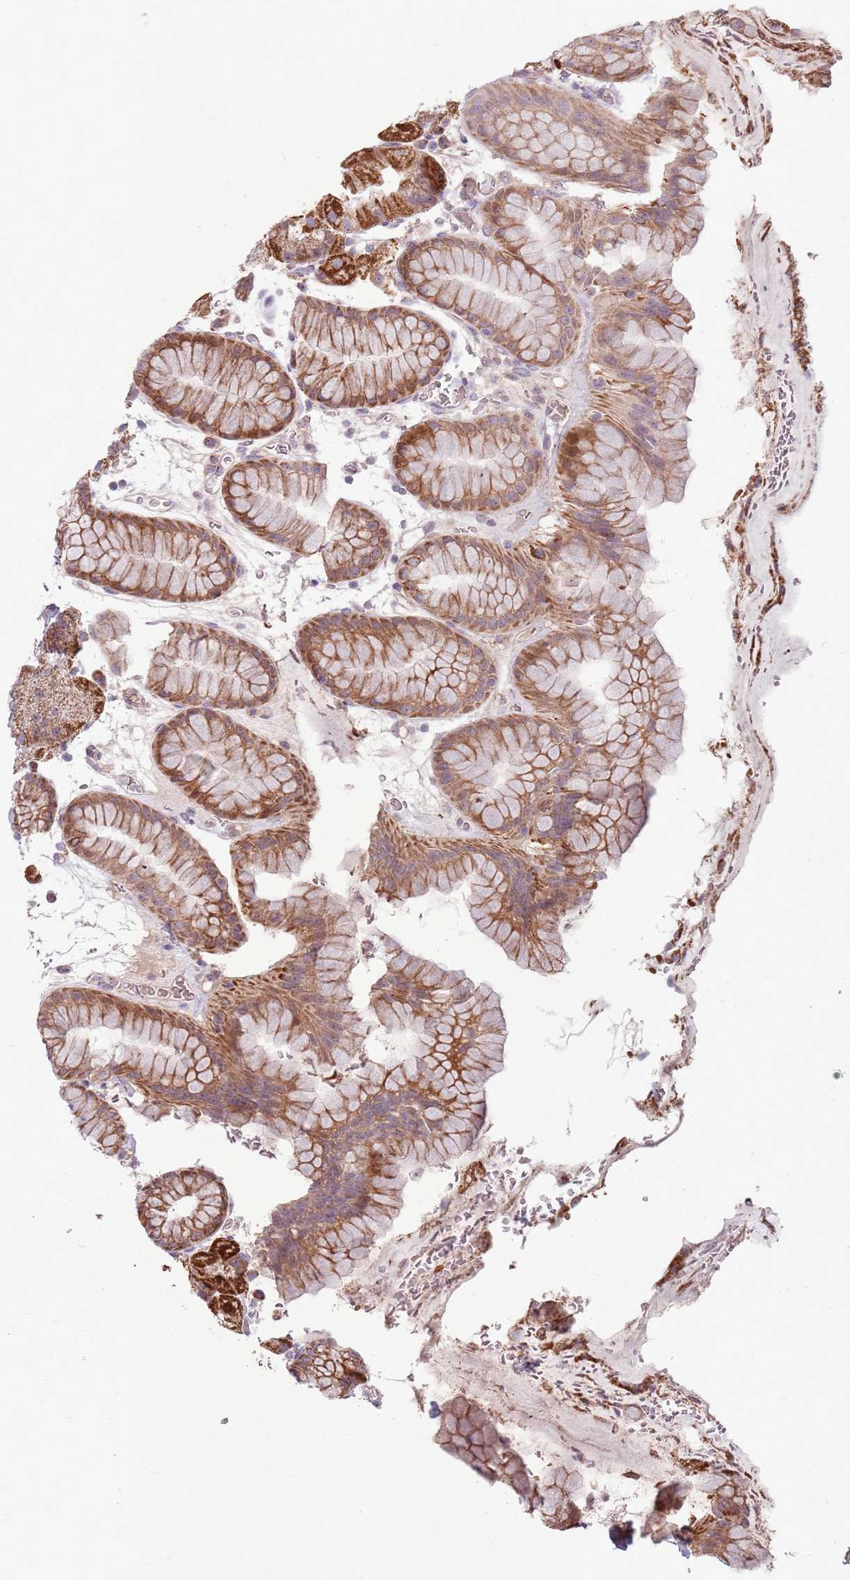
{"staining": {"intensity": "strong", "quantity": "25%-75%", "location": "cytoplasmic/membranous"}, "tissue": "stomach", "cell_type": "Glandular cells", "image_type": "normal", "snomed": [{"axis": "morphology", "description": "Normal tissue, NOS"}, {"axis": "topography", "description": "Stomach, upper"}, {"axis": "topography", "description": "Stomach, lower"}], "caption": "Approximately 25%-75% of glandular cells in unremarkable human stomach exhibit strong cytoplasmic/membranous protein positivity as visualized by brown immunohistochemical staining.", "gene": "ZNF530", "patient": {"sex": "male", "age": 67}}